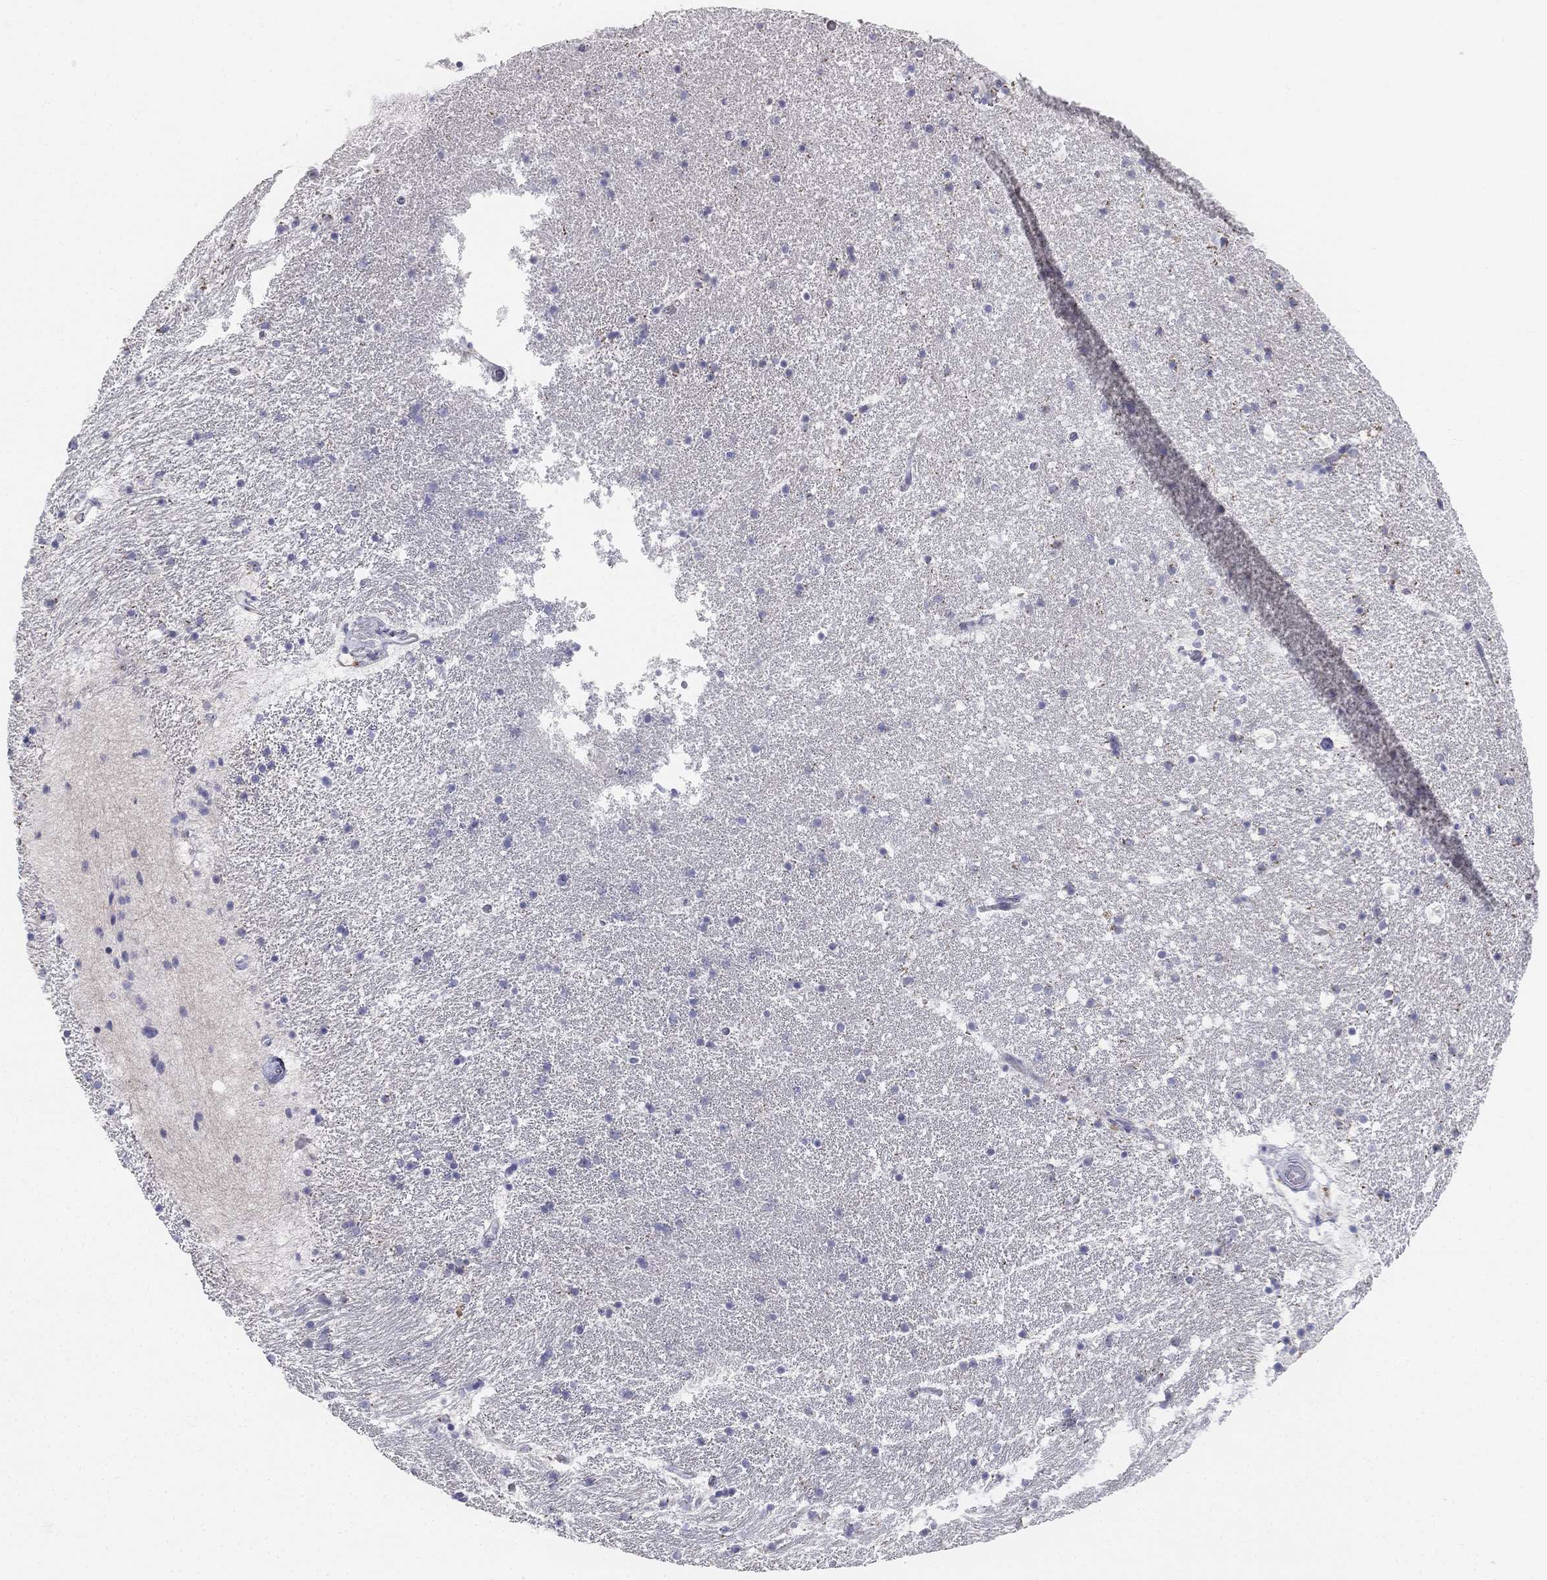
{"staining": {"intensity": "negative", "quantity": "none", "location": "none"}, "tissue": "hippocampus", "cell_type": "Glial cells", "image_type": "normal", "snomed": [{"axis": "morphology", "description": "Normal tissue, NOS"}, {"axis": "topography", "description": "Hippocampus"}], "caption": "IHC histopathology image of normal hippocampus: hippocampus stained with DAB displays no significant protein staining in glial cells. The staining was performed using DAB to visualize the protein expression in brown, while the nuclei were stained in blue with hematoxylin (Magnification: 20x).", "gene": "ALOXE3", "patient": {"sex": "male", "age": 51}}